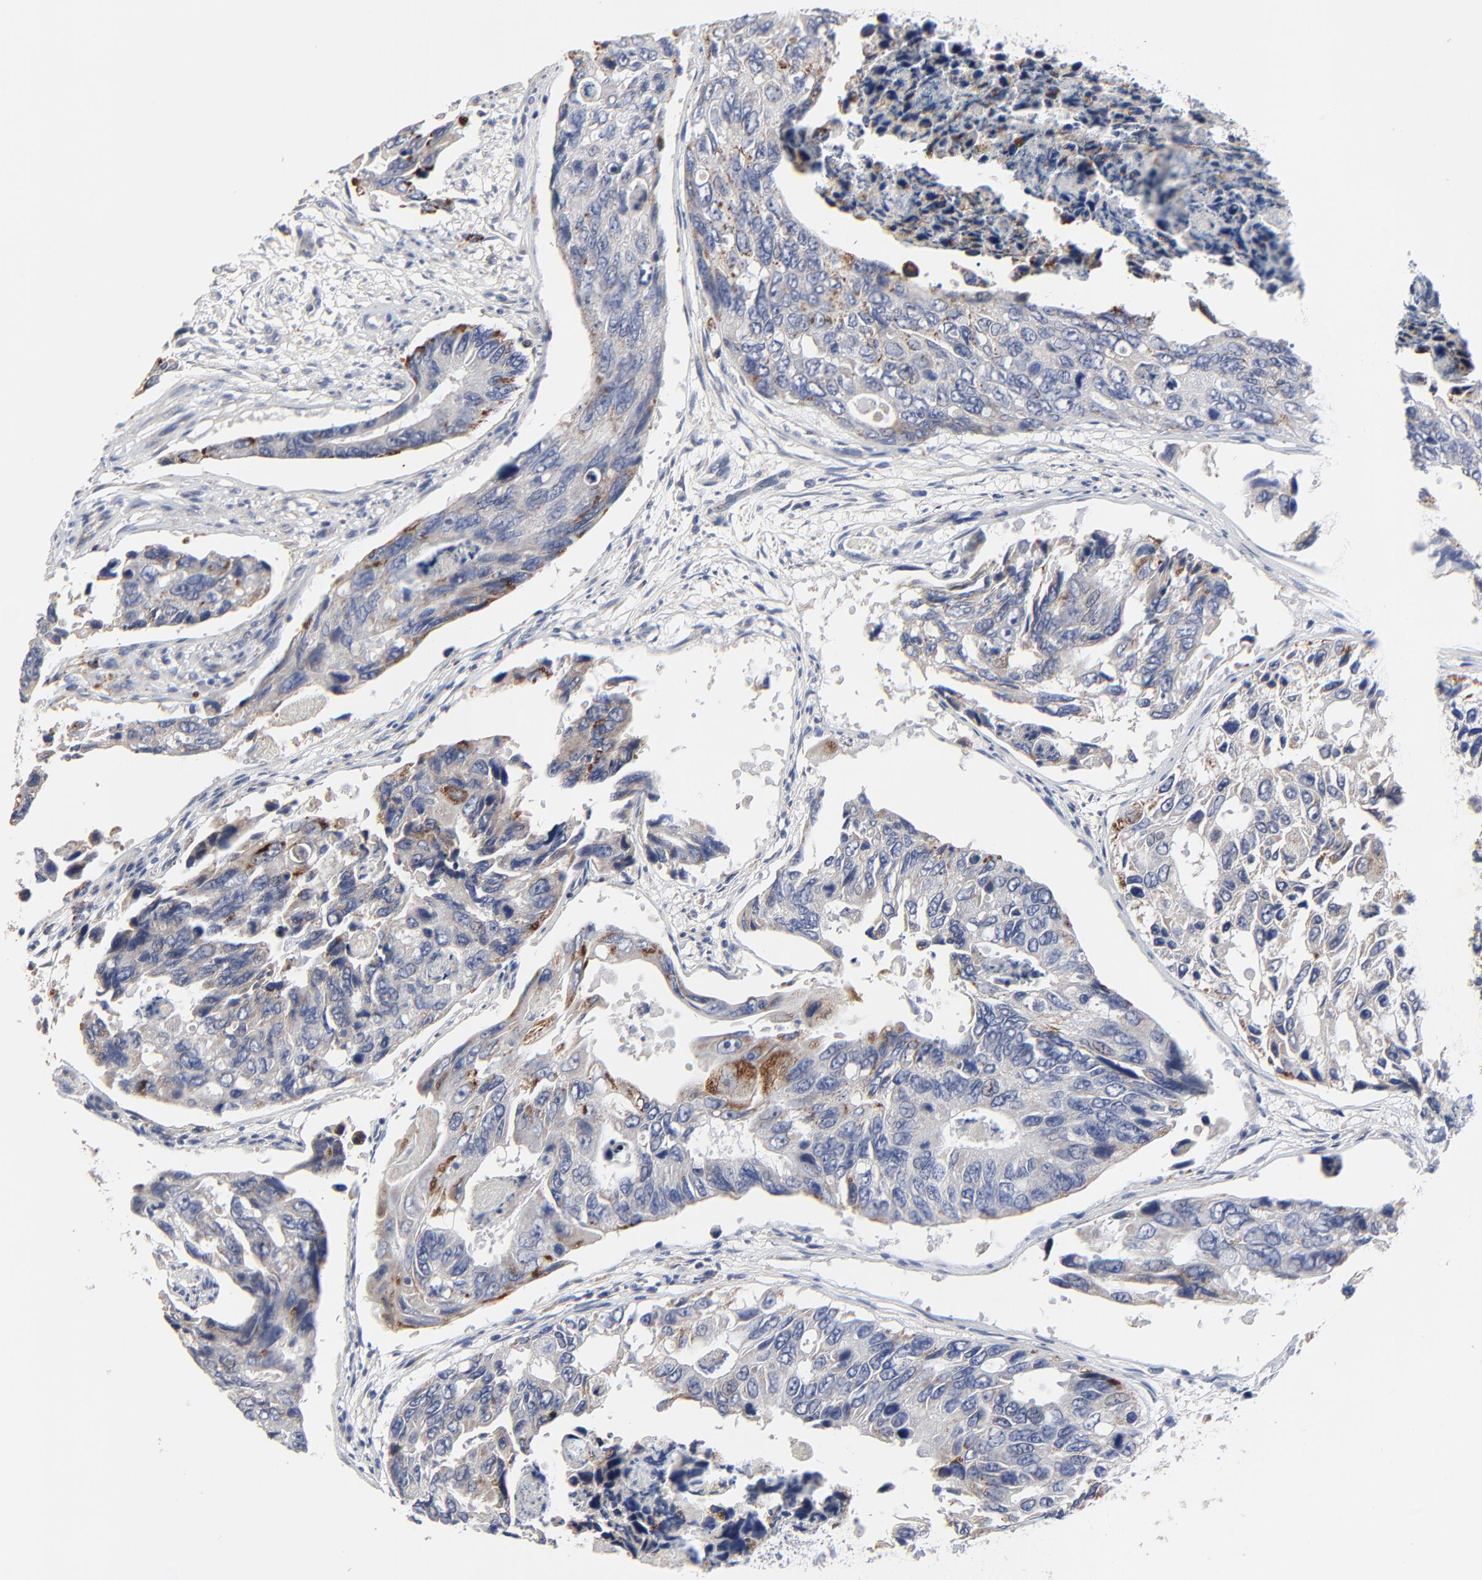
{"staining": {"intensity": "strong", "quantity": "25%-75%", "location": "cytoplasmic/membranous"}, "tissue": "colorectal cancer", "cell_type": "Tumor cells", "image_type": "cancer", "snomed": [{"axis": "morphology", "description": "Adenocarcinoma, NOS"}, {"axis": "topography", "description": "Colon"}], "caption": "DAB immunohistochemical staining of adenocarcinoma (colorectal) exhibits strong cytoplasmic/membranous protein expression in about 25%-75% of tumor cells. (IHC, brightfield microscopy, high magnification).", "gene": "DHRSX", "patient": {"sex": "female", "age": 86}}